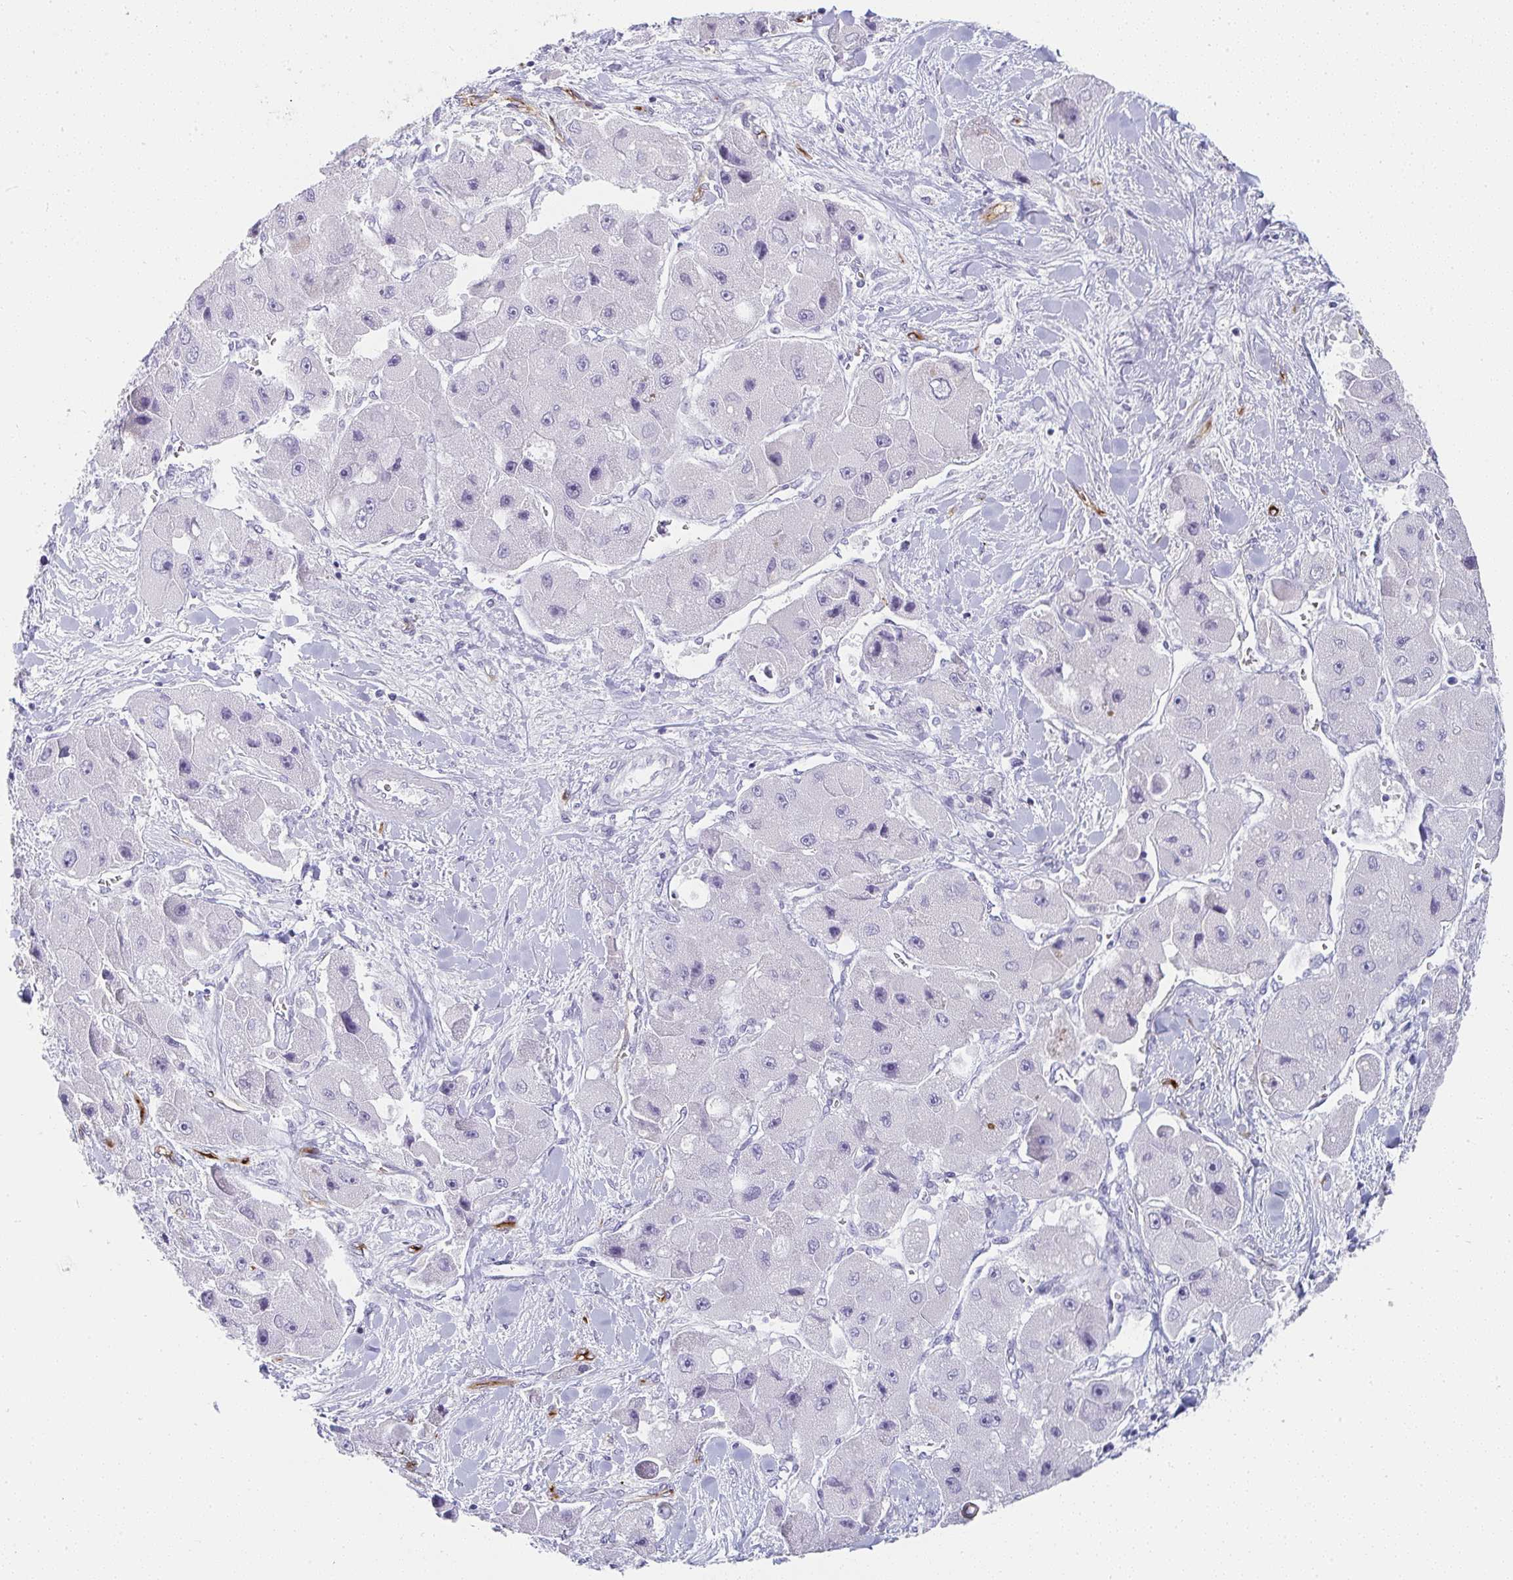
{"staining": {"intensity": "negative", "quantity": "none", "location": "none"}, "tissue": "liver cancer", "cell_type": "Tumor cells", "image_type": "cancer", "snomed": [{"axis": "morphology", "description": "Carcinoma, Hepatocellular, NOS"}, {"axis": "topography", "description": "Liver"}], "caption": "A high-resolution histopathology image shows immunohistochemistry staining of liver cancer (hepatocellular carcinoma), which displays no significant expression in tumor cells.", "gene": "PRND", "patient": {"sex": "male", "age": 24}}